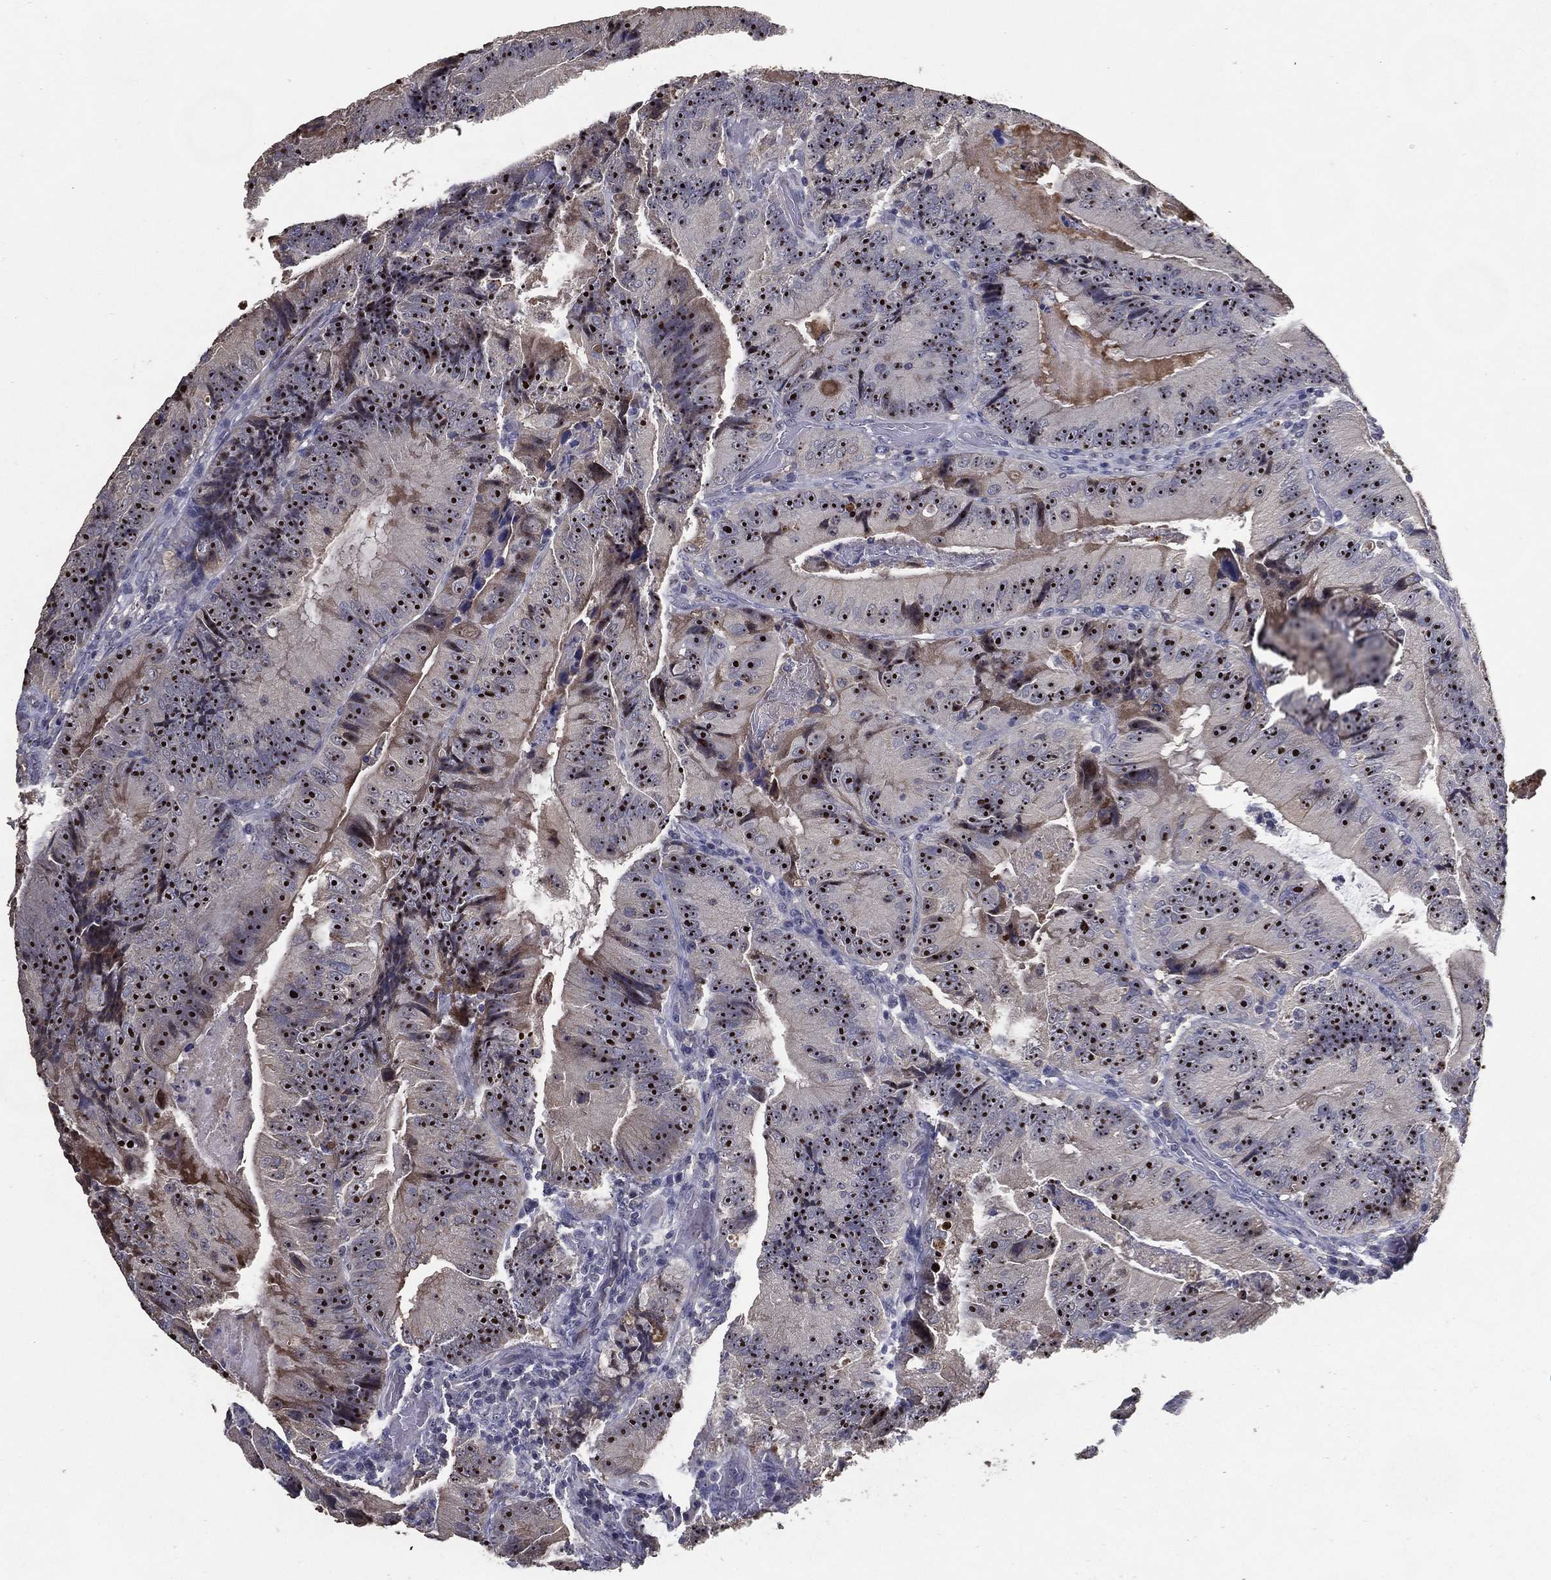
{"staining": {"intensity": "strong", "quantity": ">75%", "location": "nuclear"}, "tissue": "colorectal cancer", "cell_type": "Tumor cells", "image_type": "cancer", "snomed": [{"axis": "morphology", "description": "Adenocarcinoma, NOS"}, {"axis": "topography", "description": "Colon"}], "caption": "Colorectal adenocarcinoma stained with DAB immunohistochemistry shows high levels of strong nuclear staining in about >75% of tumor cells. The staining was performed using DAB to visualize the protein expression in brown, while the nuclei were stained in blue with hematoxylin (Magnification: 20x).", "gene": "EFNA1", "patient": {"sex": "female", "age": 86}}